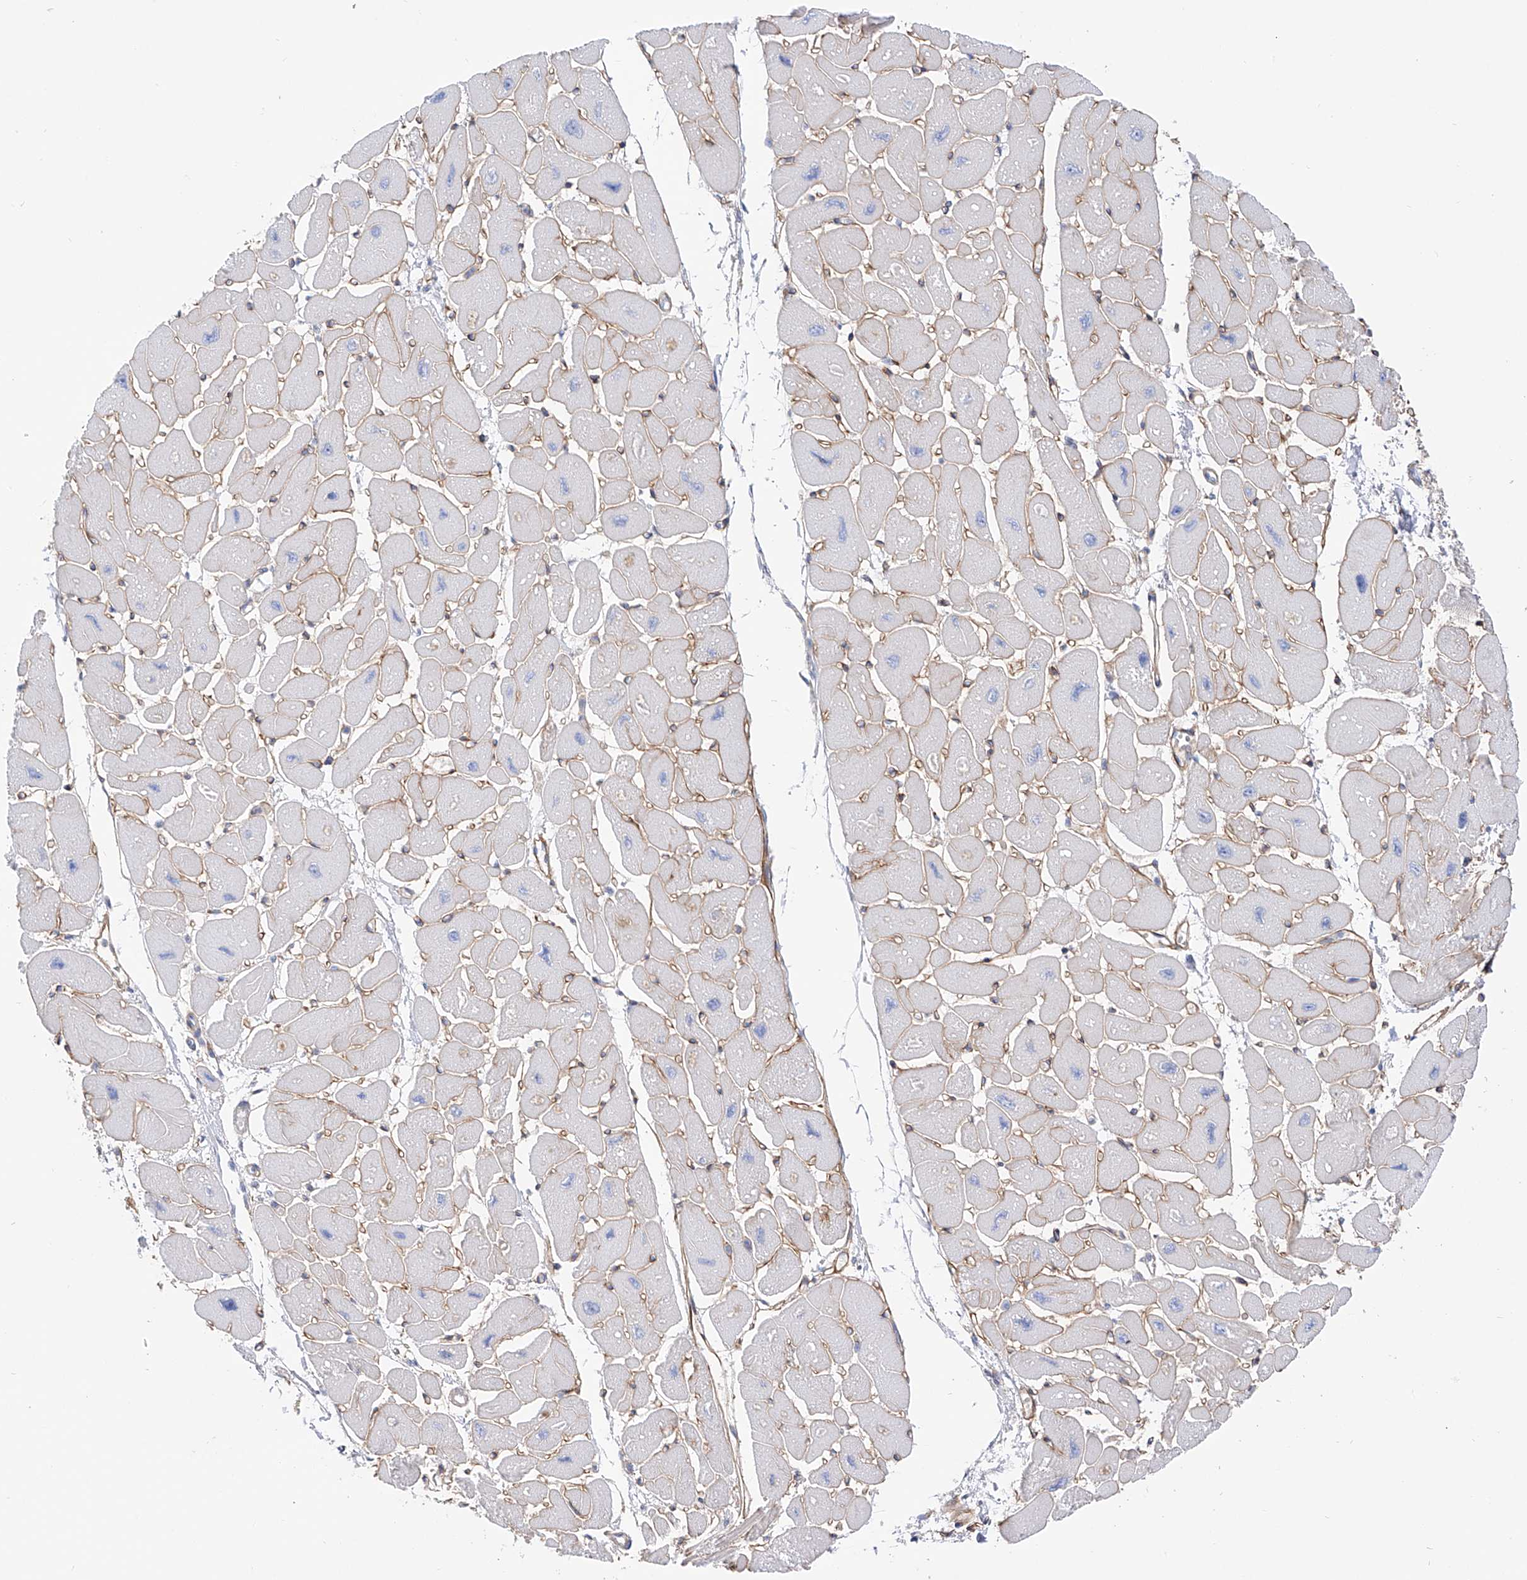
{"staining": {"intensity": "moderate", "quantity": "25%-75%", "location": "cytoplasmic/membranous"}, "tissue": "heart muscle", "cell_type": "Cardiomyocytes", "image_type": "normal", "snomed": [{"axis": "morphology", "description": "Normal tissue, NOS"}, {"axis": "topography", "description": "Heart"}], "caption": "A brown stain labels moderate cytoplasmic/membranous staining of a protein in cardiomyocytes of unremarkable human heart muscle. Using DAB (brown) and hematoxylin (blue) stains, captured at high magnification using brightfield microscopy.", "gene": "LCA5", "patient": {"sex": "female", "age": 54}}